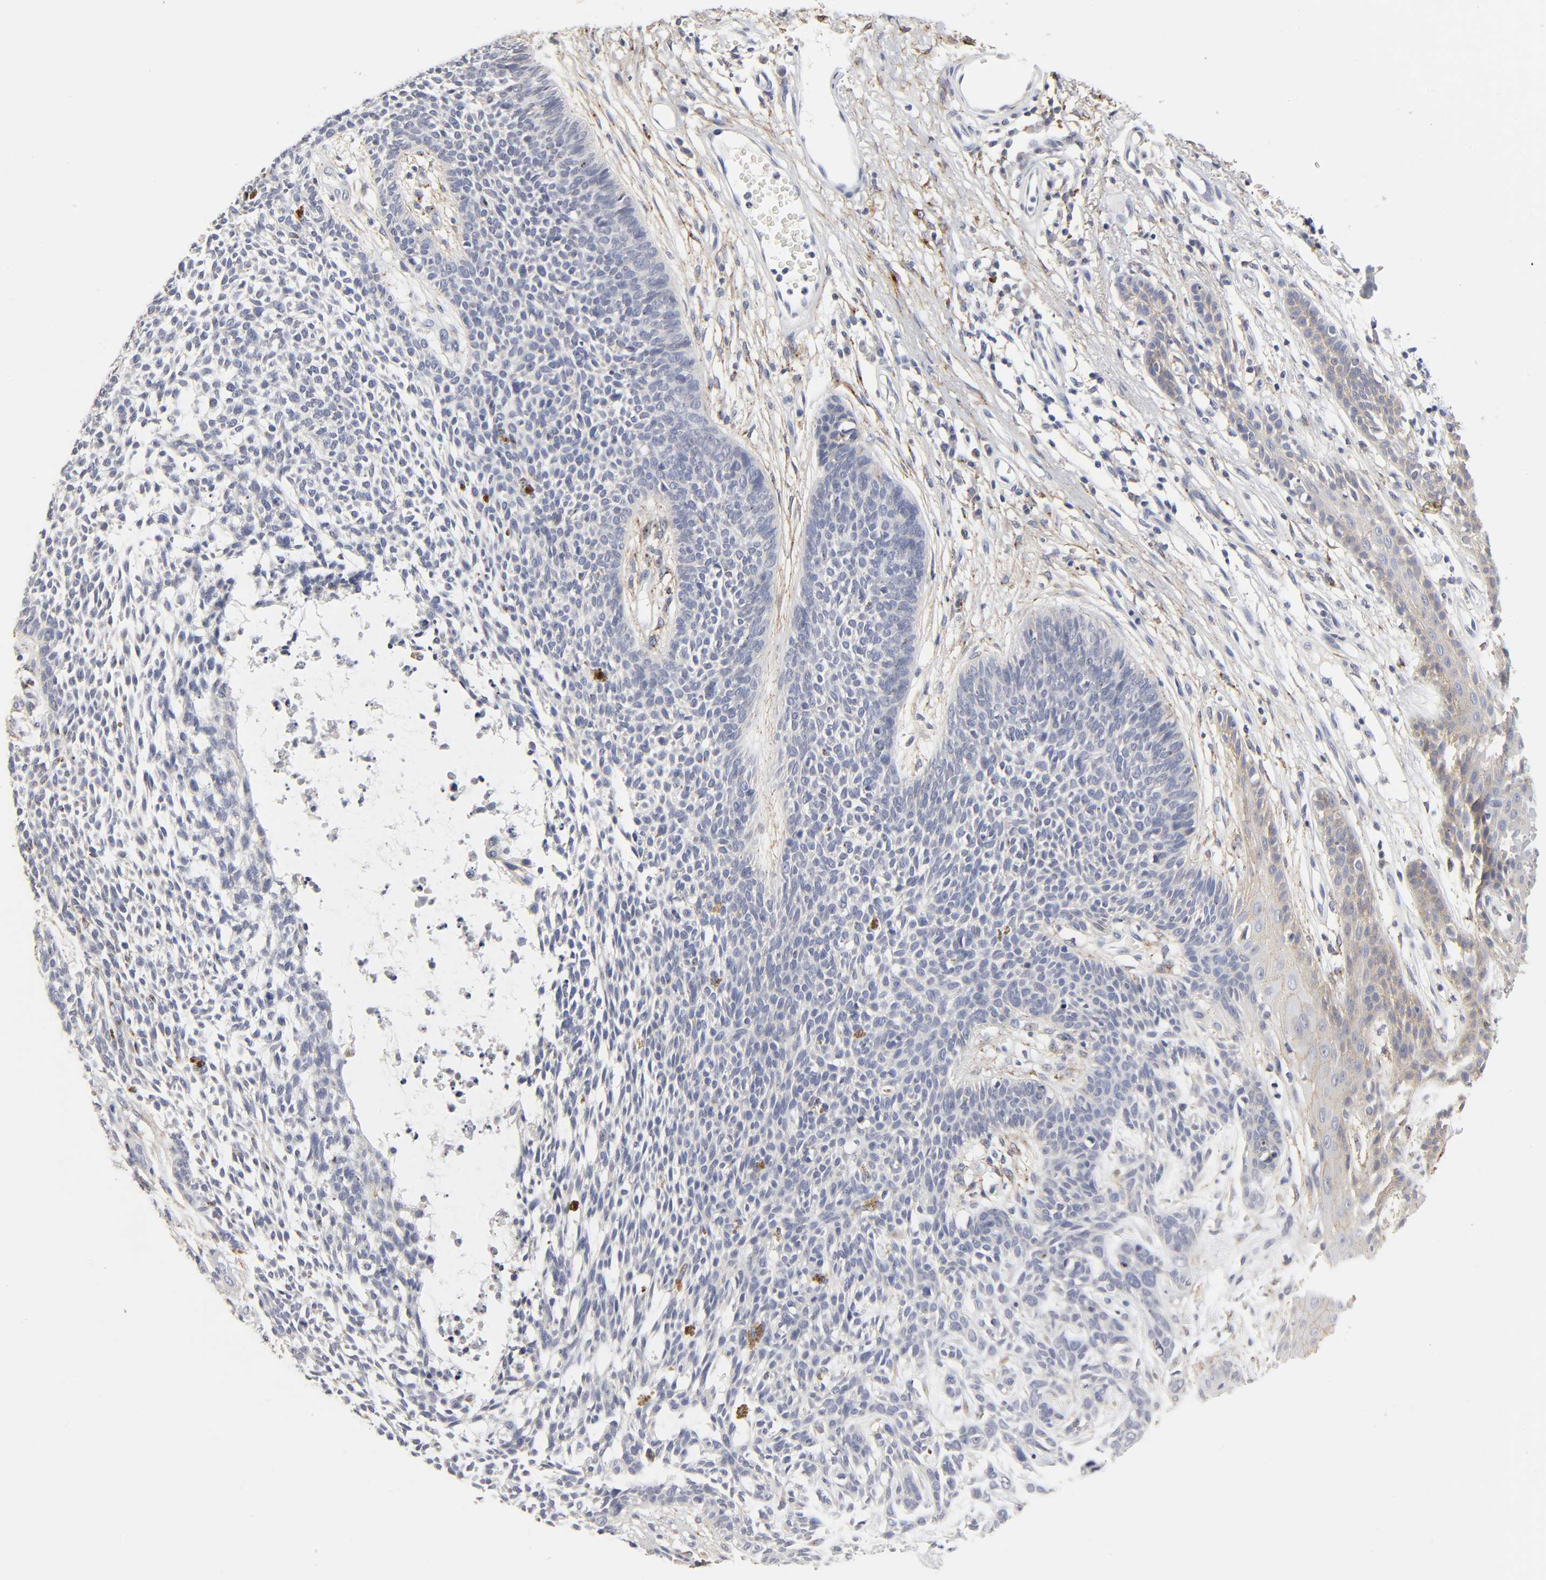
{"staining": {"intensity": "negative", "quantity": "none", "location": "none"}, "tissue": "skin cancer", "cell_type": "Tumor cells", "image_type": "cancer", "snomed": [{"axis": "morphology", "description": "Basal cell carcinoma"}, {"axis": "topography", "description": "Skin"}], "caption": "Tumor cells are negative for brown protein staining in skin cancer (basal cell carcinoma).", "gene": "LRP1", "patient": {"sex": "female", "age": 84}}